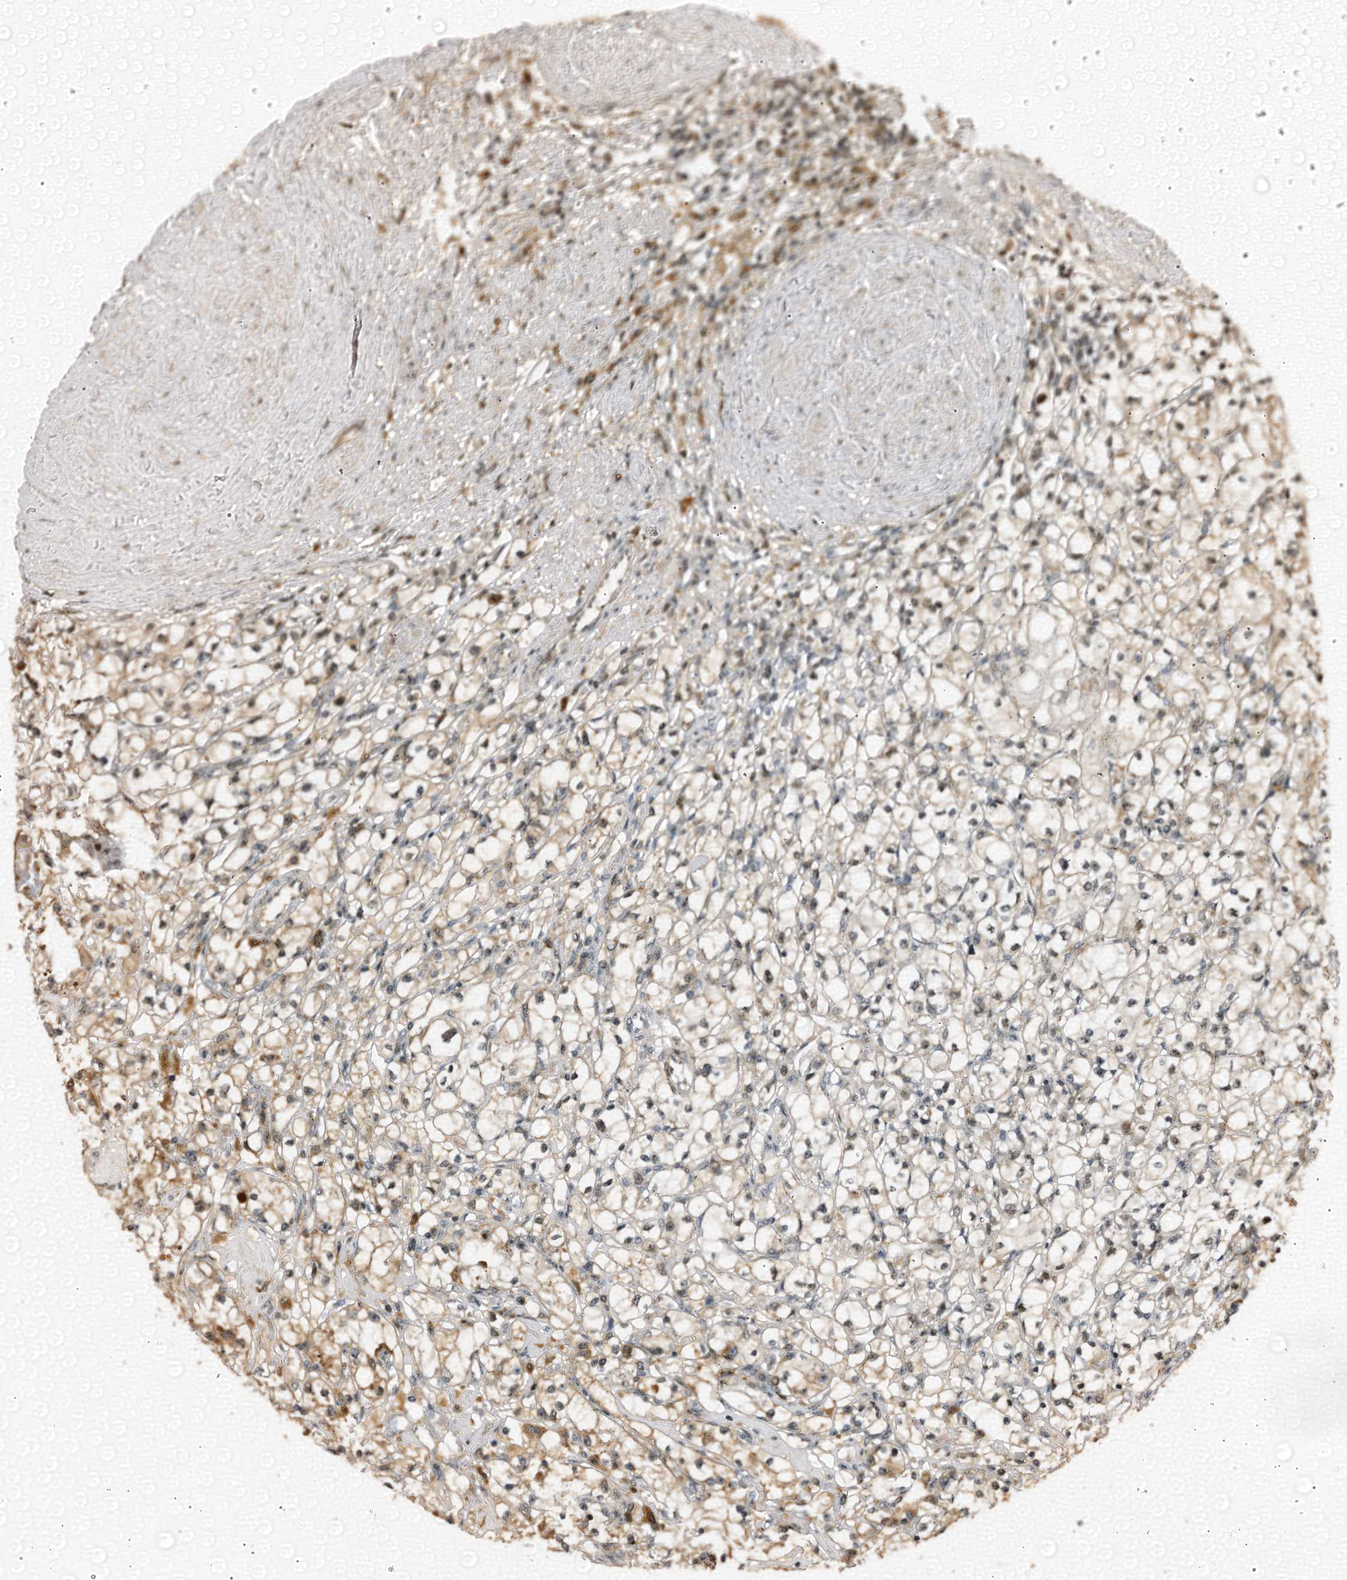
{"staining": {"intensity": "weak", "quantity": "25%-75%", "location": "cytoplasmic/membranous,nuclear"}, "tissue": "renal cancer", "cell_type": "Tumor cells", "image_type": "cancer", "snomed": [{"axis": "morphology", "description": "Adenocarcinoma, NOS"}, {"axis": "topography", "description": "Kidney"}], "caption": "Immunohistochemical staining of human renal adenocarcinoma shows weak cytoplasmic/membranous and nuclear protein expression in about 25%-75% of tumor cells. (Stains: DAB (3,3'-diaminobenzidine) in brown, nuclei in blue, Microscopy: brightfield microscopy at high magnification).", "gene": "TRAPPC4", "patient": {"sex": "male", "age": 56}}